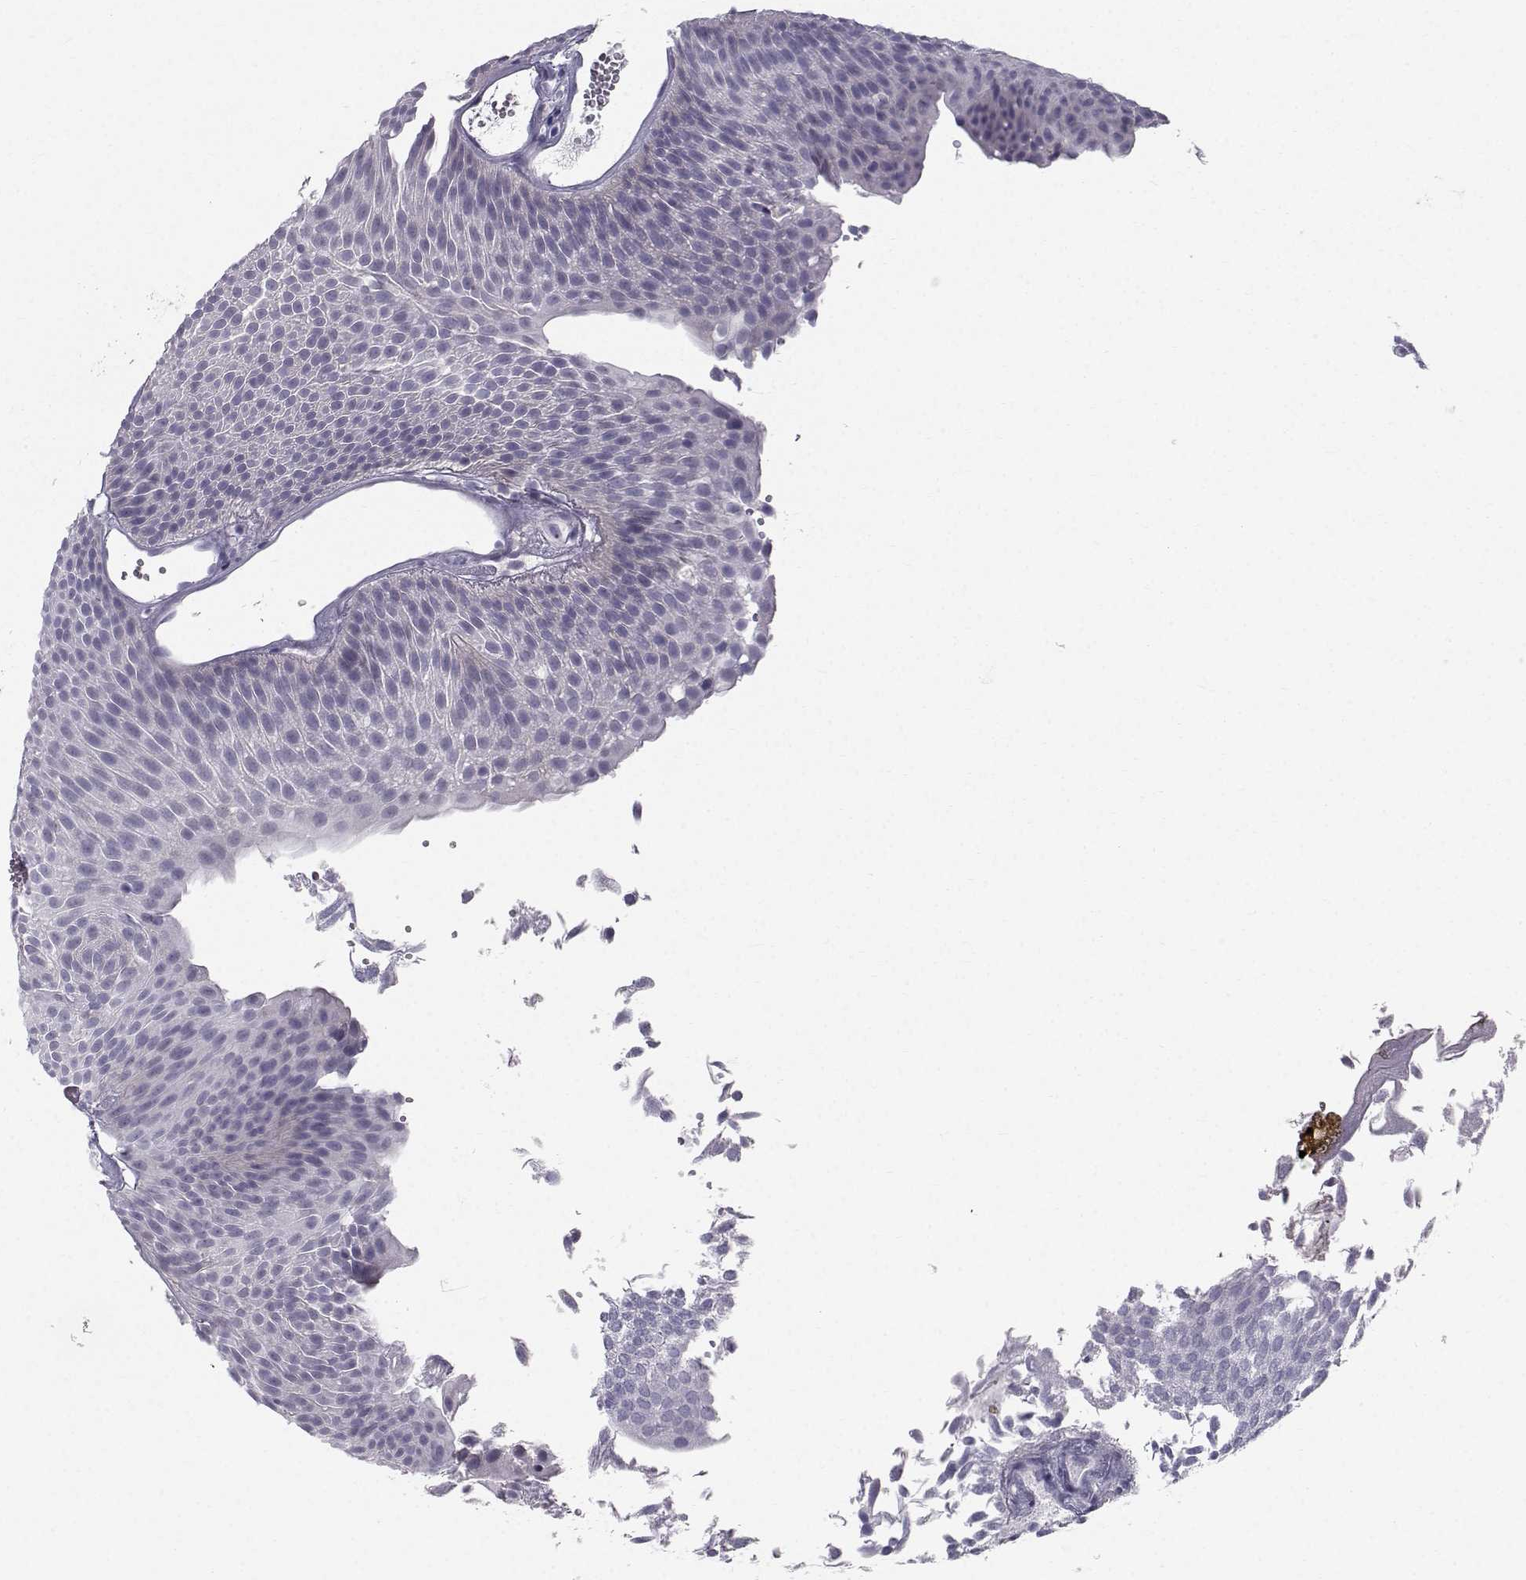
{"staining": {"intensity": "negative", "quantity": "none", "location": "none"}, "tissue": "urothelial cancer", "cell_type": "Tumor cells", "image_type": "cancer", "snomed": [{"axis": "morphology", "description": "Urothelial carcinoma, Low grade"}, {"axis": "topography", "description": "Urinary bladder"}], "caption": "The histopathology image shows no significant staining in tumor cells of low-grade urothelial carcinoma.", "gene": "SPDYE4", "patient": {"sex": "male", "age": 52}}